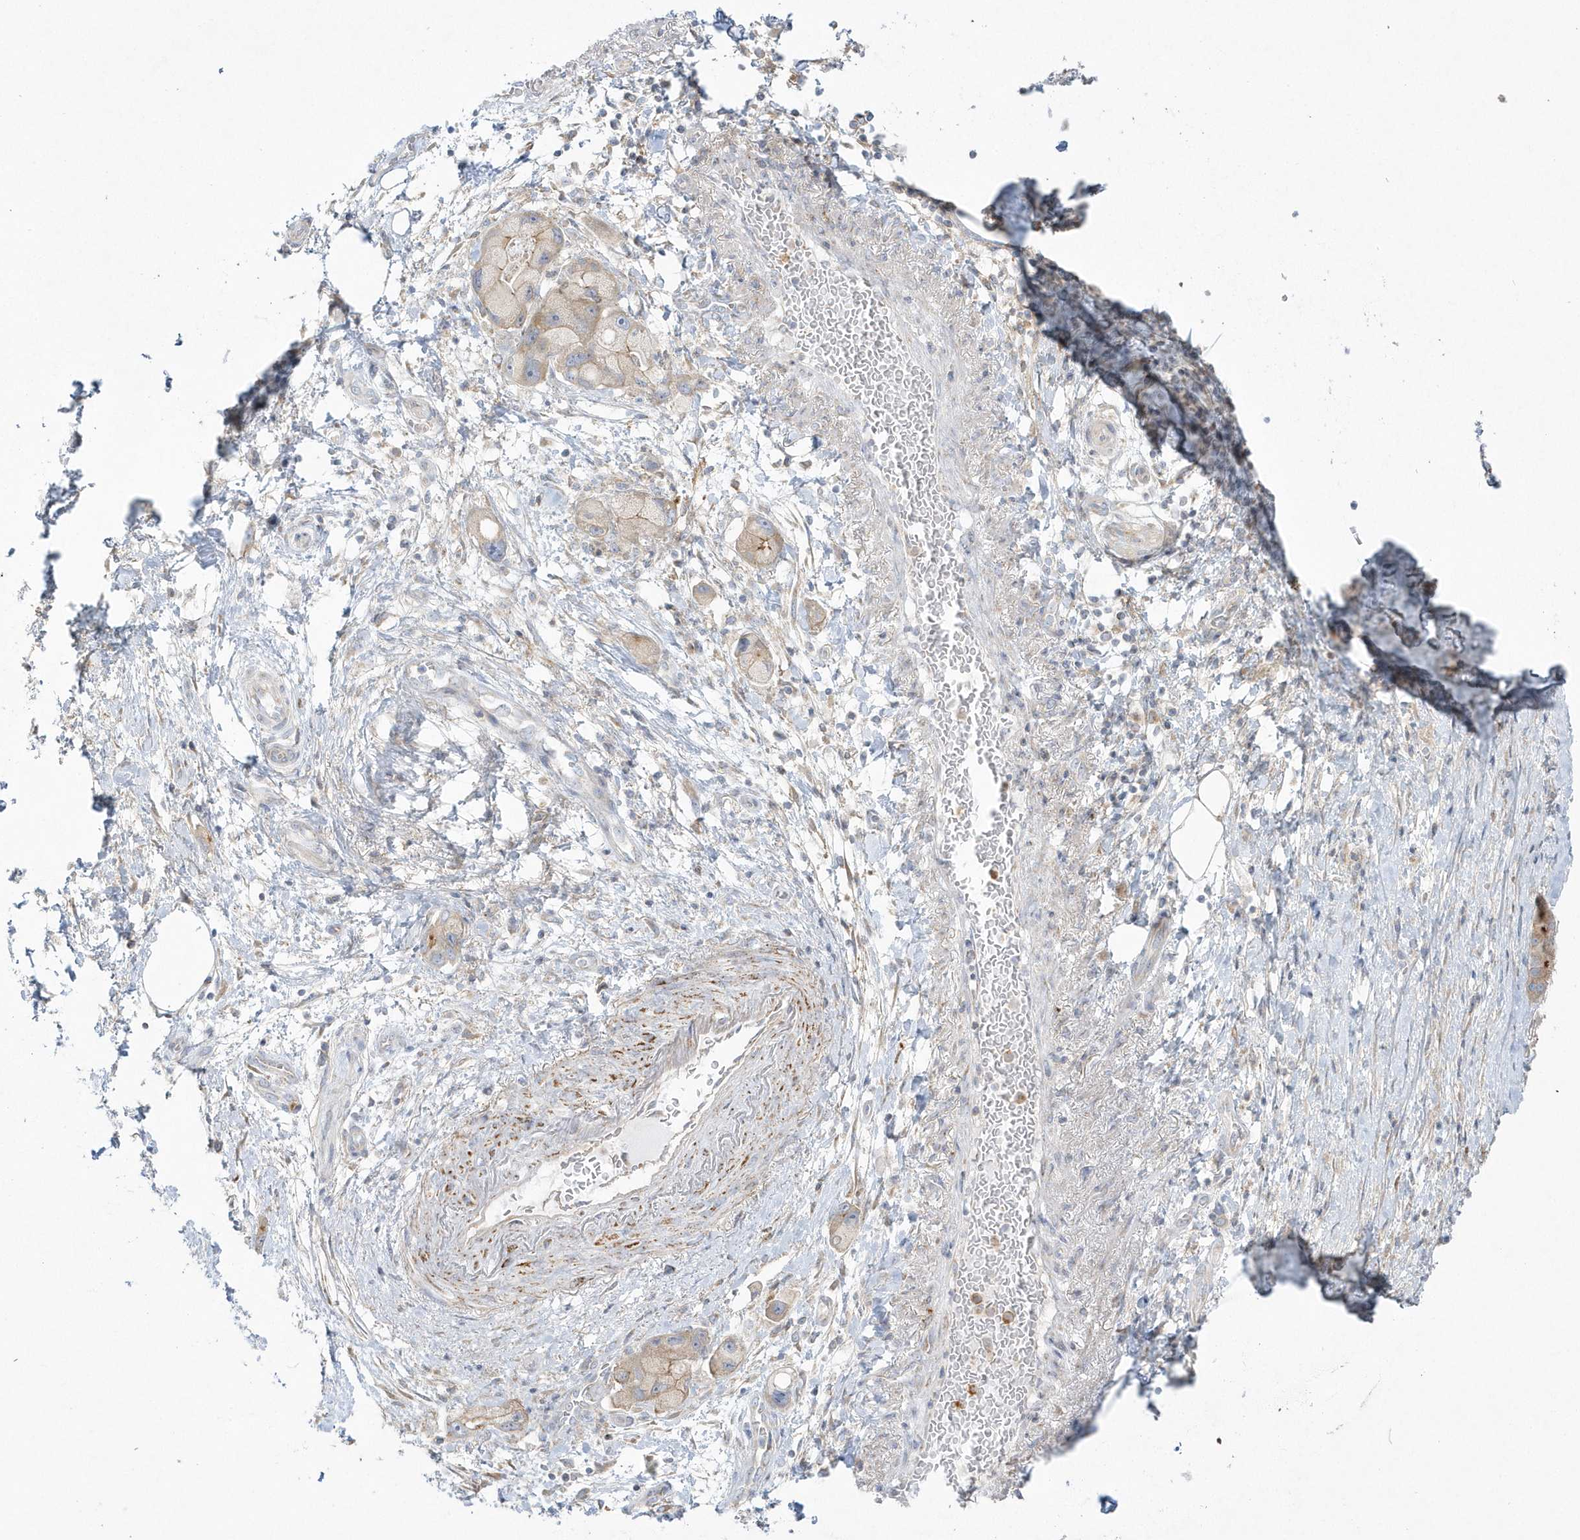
{"staining": {"intensity": "weak", "quantity": "<25%", "location": "cytoplasmic/membranous"}, "tissue": "pancreatic cancer", "cell_type": "Tumor cells", "image_type": "cancer", "snomed": [{"axis": "morphology", "description": "Normal tissue, NOS"}, {"axis": "morphology", "description": "Adenocarcinoma, NOS"}, {"axis": "topography", "description": "Pancreas"}], "caption": "Tumor cells are negative for brown protein staining in pancreatic adenocarcinoma.", "gene": "DNAJC18", "patient": {"sex": "female", "age": 68}}